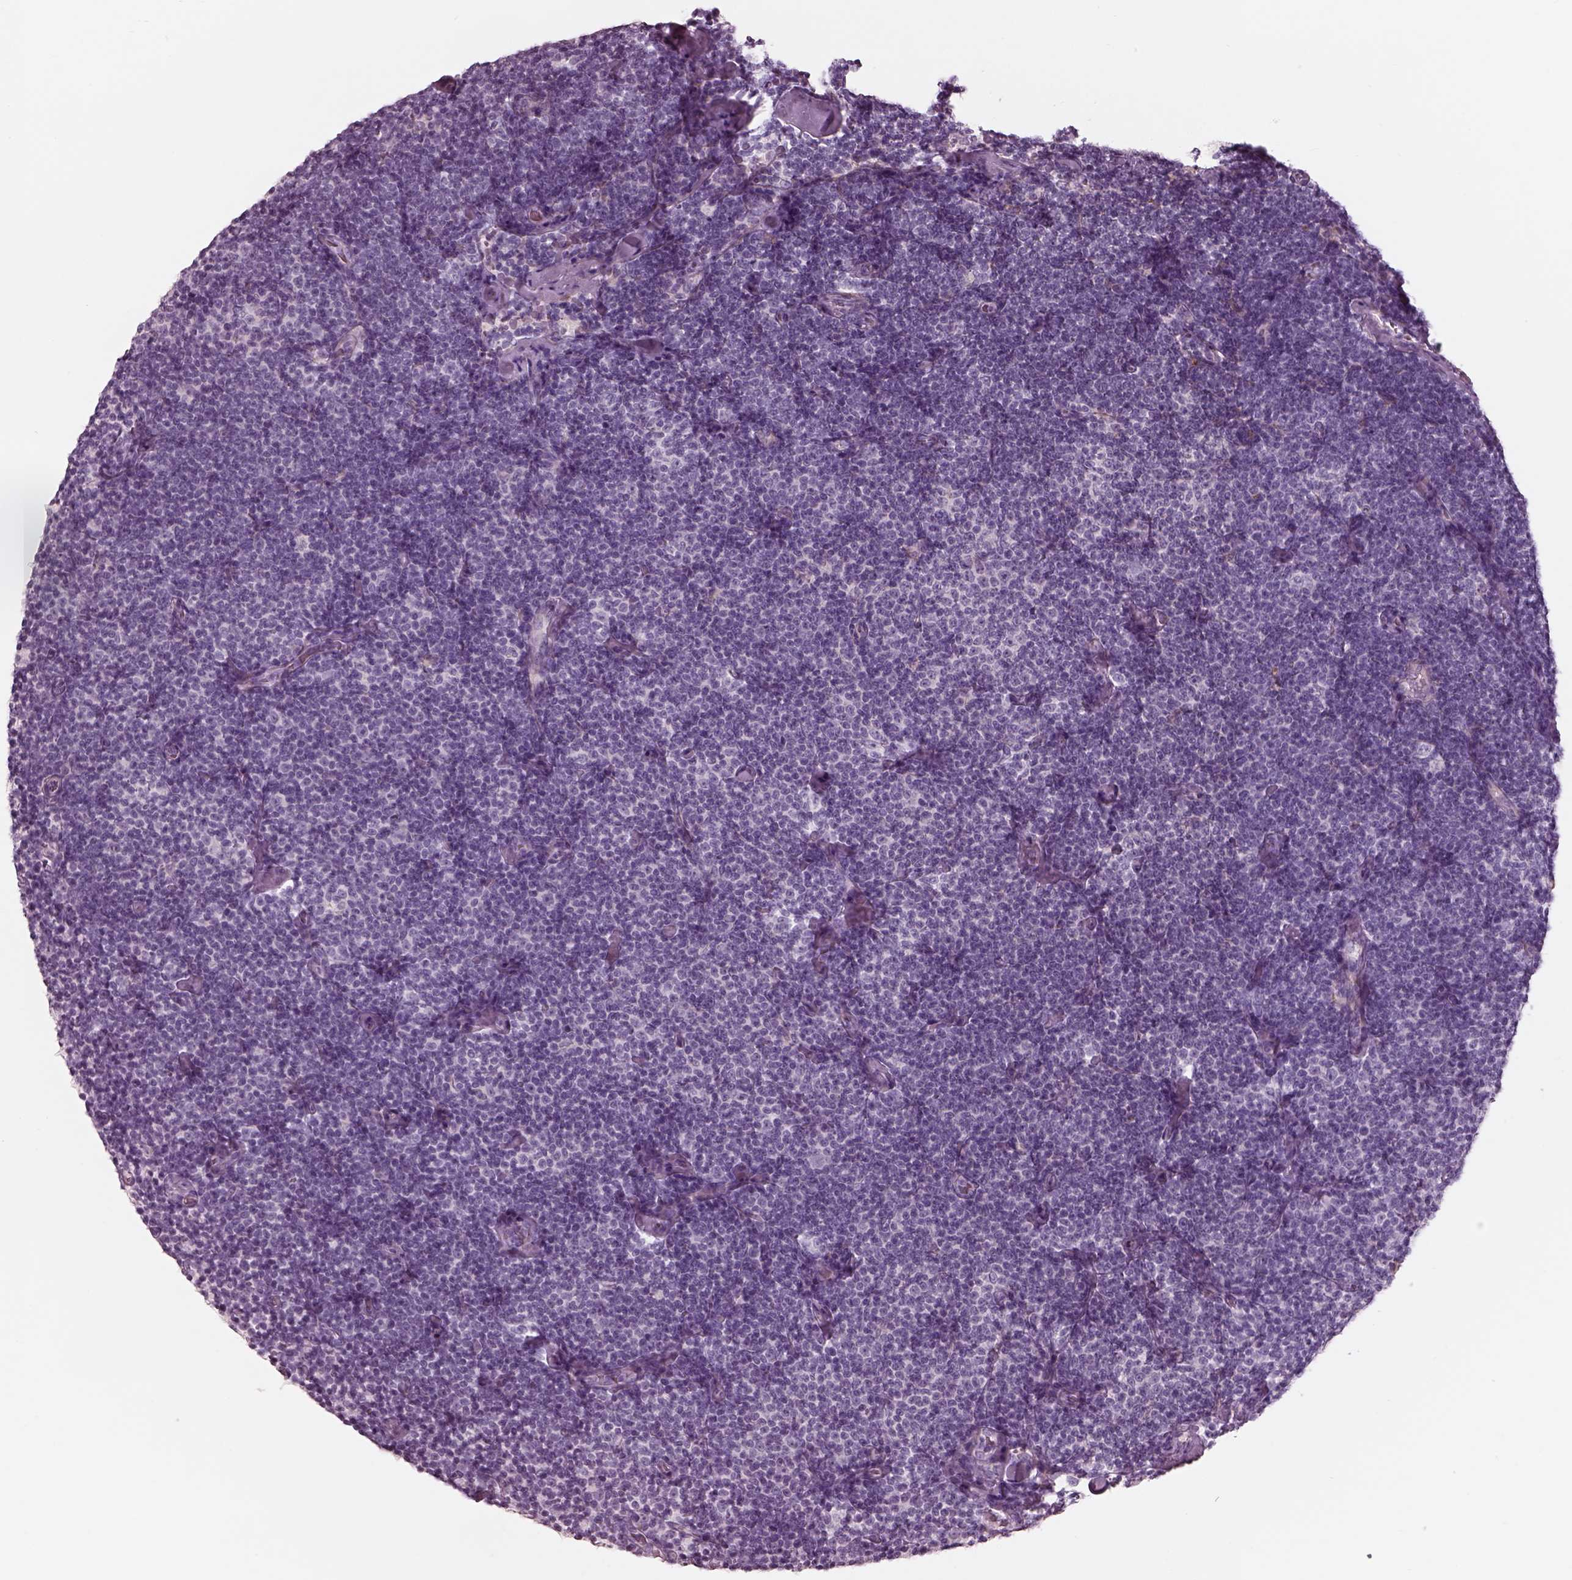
{"staining": {"intensity": "negative", "quantity": "none", "location": "none"}, "tissue": "lymphoma", "cell_type": "Tumor cells", "image_type": "cancer", "snomed": [{"axis": "morphology", "description": "Malignant lymphoma, non-Hodgkin's type, Low grade"}, {"axis": "topography", "description": "Lymph node"}], "caption": "IHC micrograph of malignant lymphoma, non-Hodgkin's type (low-grade) stained for a protein (brown), which exhibits no staining in tumor cells.", "gene": "CADM2", "patient": {"sex": "male", "age": 81}}